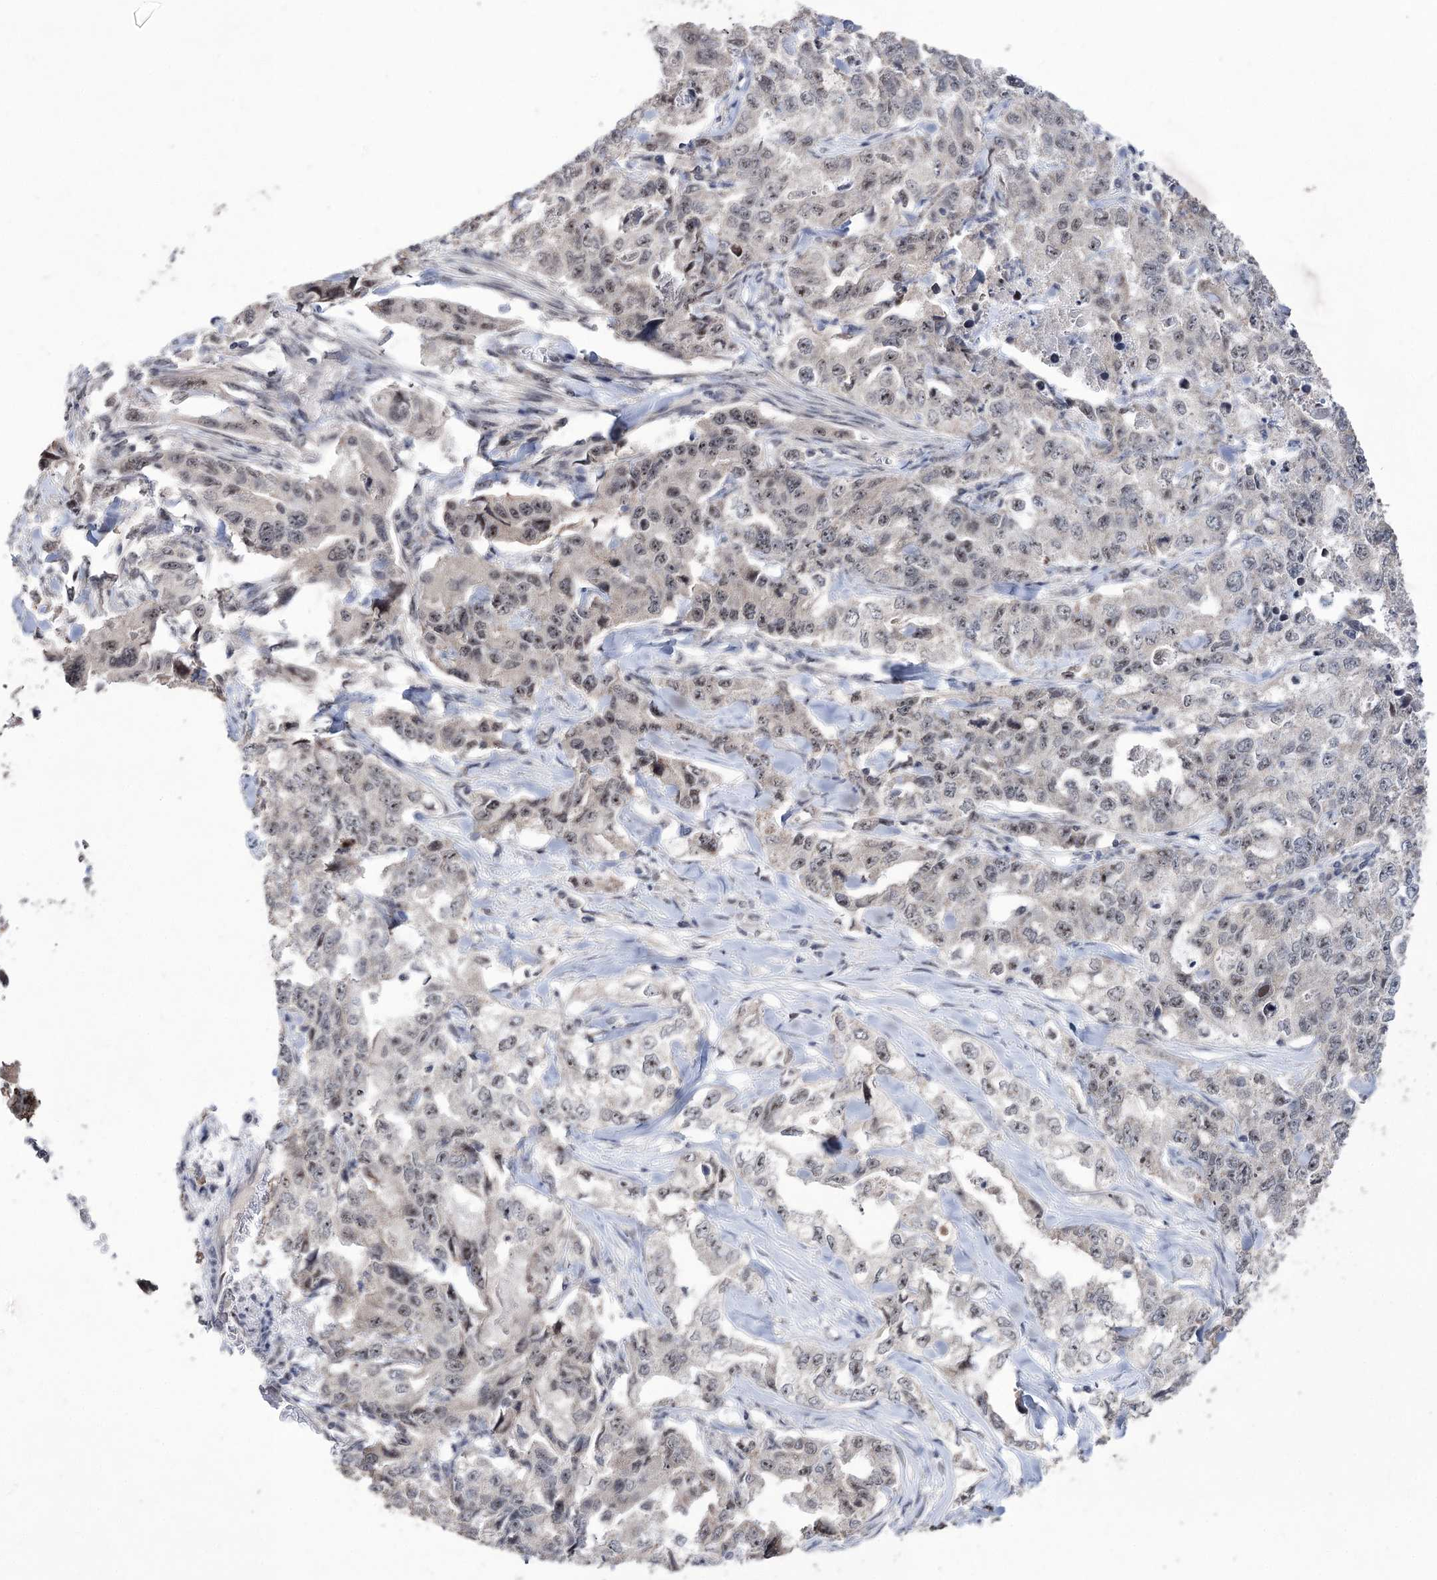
{"staining": {"intensity": "moderate", "quantity": "<25%", "location": "nuclear"}, "tissue": "lung cancer", "cell_type": "Tumor cells", "image_type": "cancer", "snomed": [{"axis": "morphology", "description": "Adenocarcinoma, NOS"}, {"axis": "topography", "description": "Lung"}], "caption": "This histopathology image shows immunohistochemistry staining of human lung adenocarcinoma, with low moderate nuclear expression in approximately <25% of tumor cells.", "gene": "VGLL4", "patient": {"sex": "female", "age": 51}}